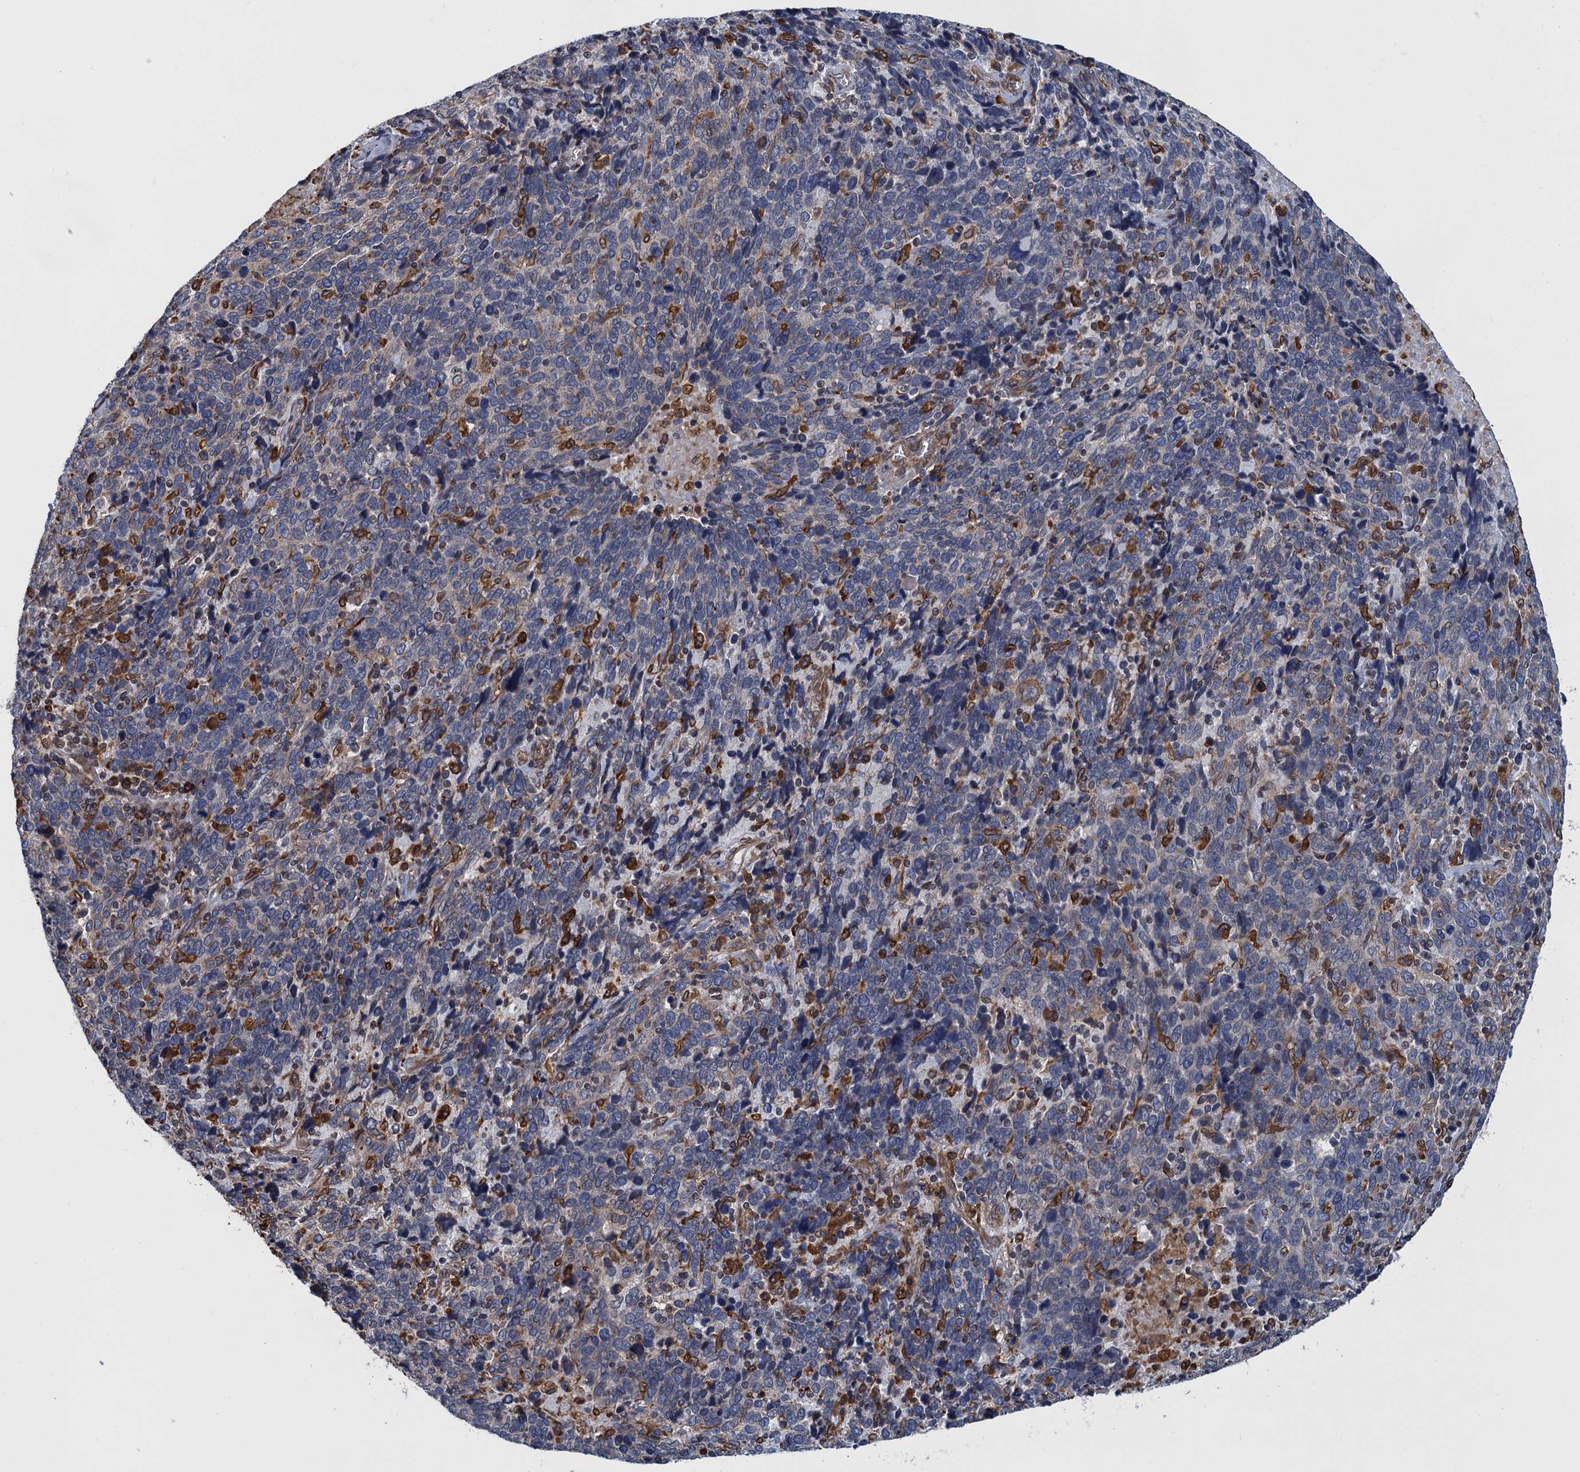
{"staining": {"intensity": "negative", "quantity": "none", "location": "none"}, "tissue": "cervical cancer", "cell_type": "Tumor cells", "image_type": "cancer", "snomed": [{"axis": "morphology", "description": "Squamous cell carcinoma, NOS"}, {"axis": "topography", "description": "Cervix"}], "caption": "Immunohistochemistry (IHC) of cervical cancer (squamous cell carcinoma) exhibits no expression in tumor cells.", "gene": "ARMC5", "patient": {"sex": "female", "age": 41}}